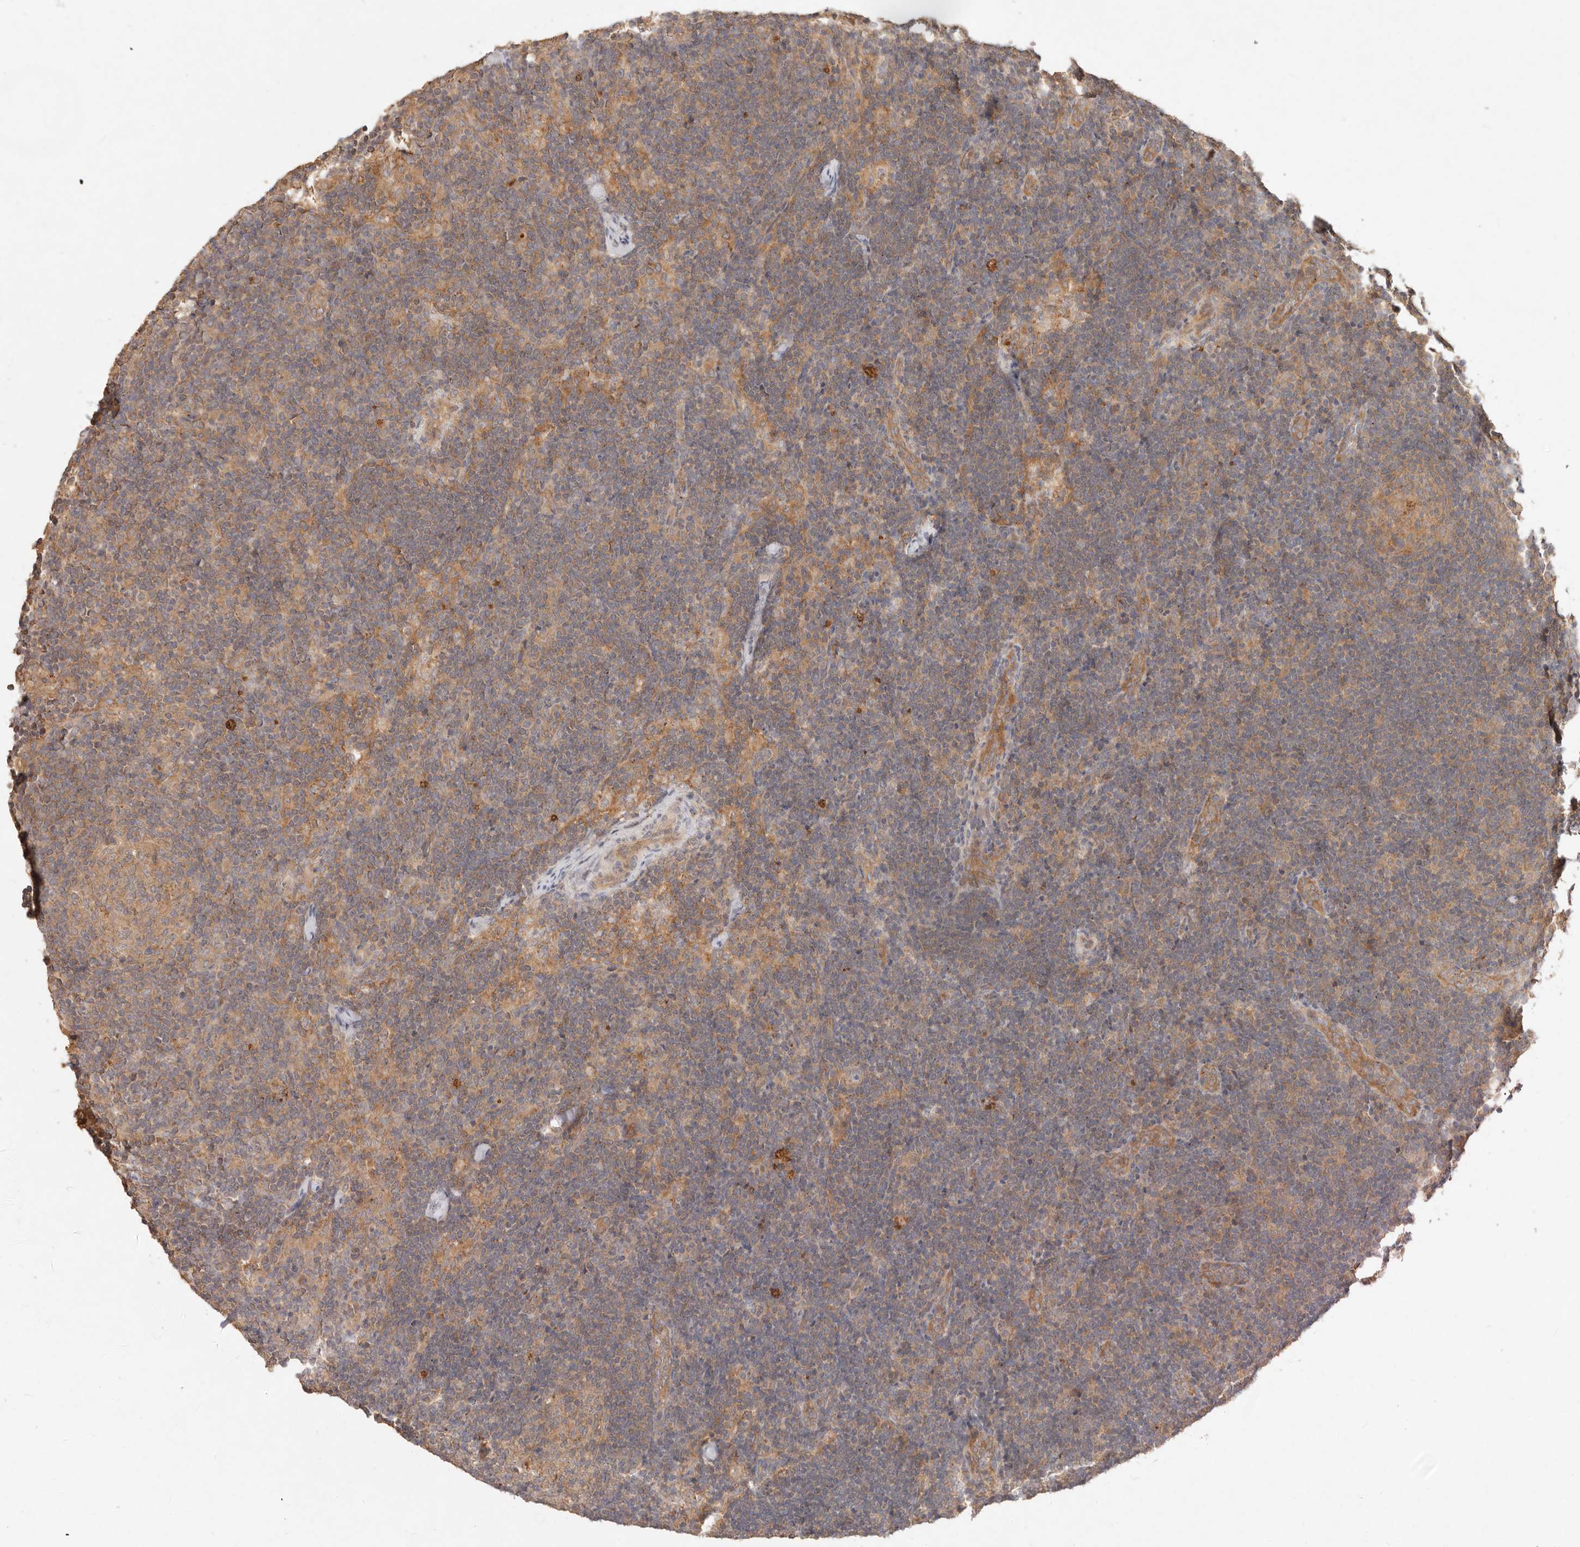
{"staining": {"intensity": "moderate", "quantity": ">75%", "location": "cytoplasmic/membranous"}, "tissue": "lymph node", "cell_type": "Germinal center cells", "image_type": "normal", "snomed": [{"axis": "morphology", "description": "Normal tissue, NOS"}, {"axis": "topography", "description": "Lymph node"}], "caption": "Immunohistochemical staining of unremarkable human lymph node reveals moderate cytoplasmic/membranous protein expression in approximately >75% of germinal center cells. Nuclei are stained in blue.", "gene": "HECTD3", "patient": {"sex": "female", "age": 22}}